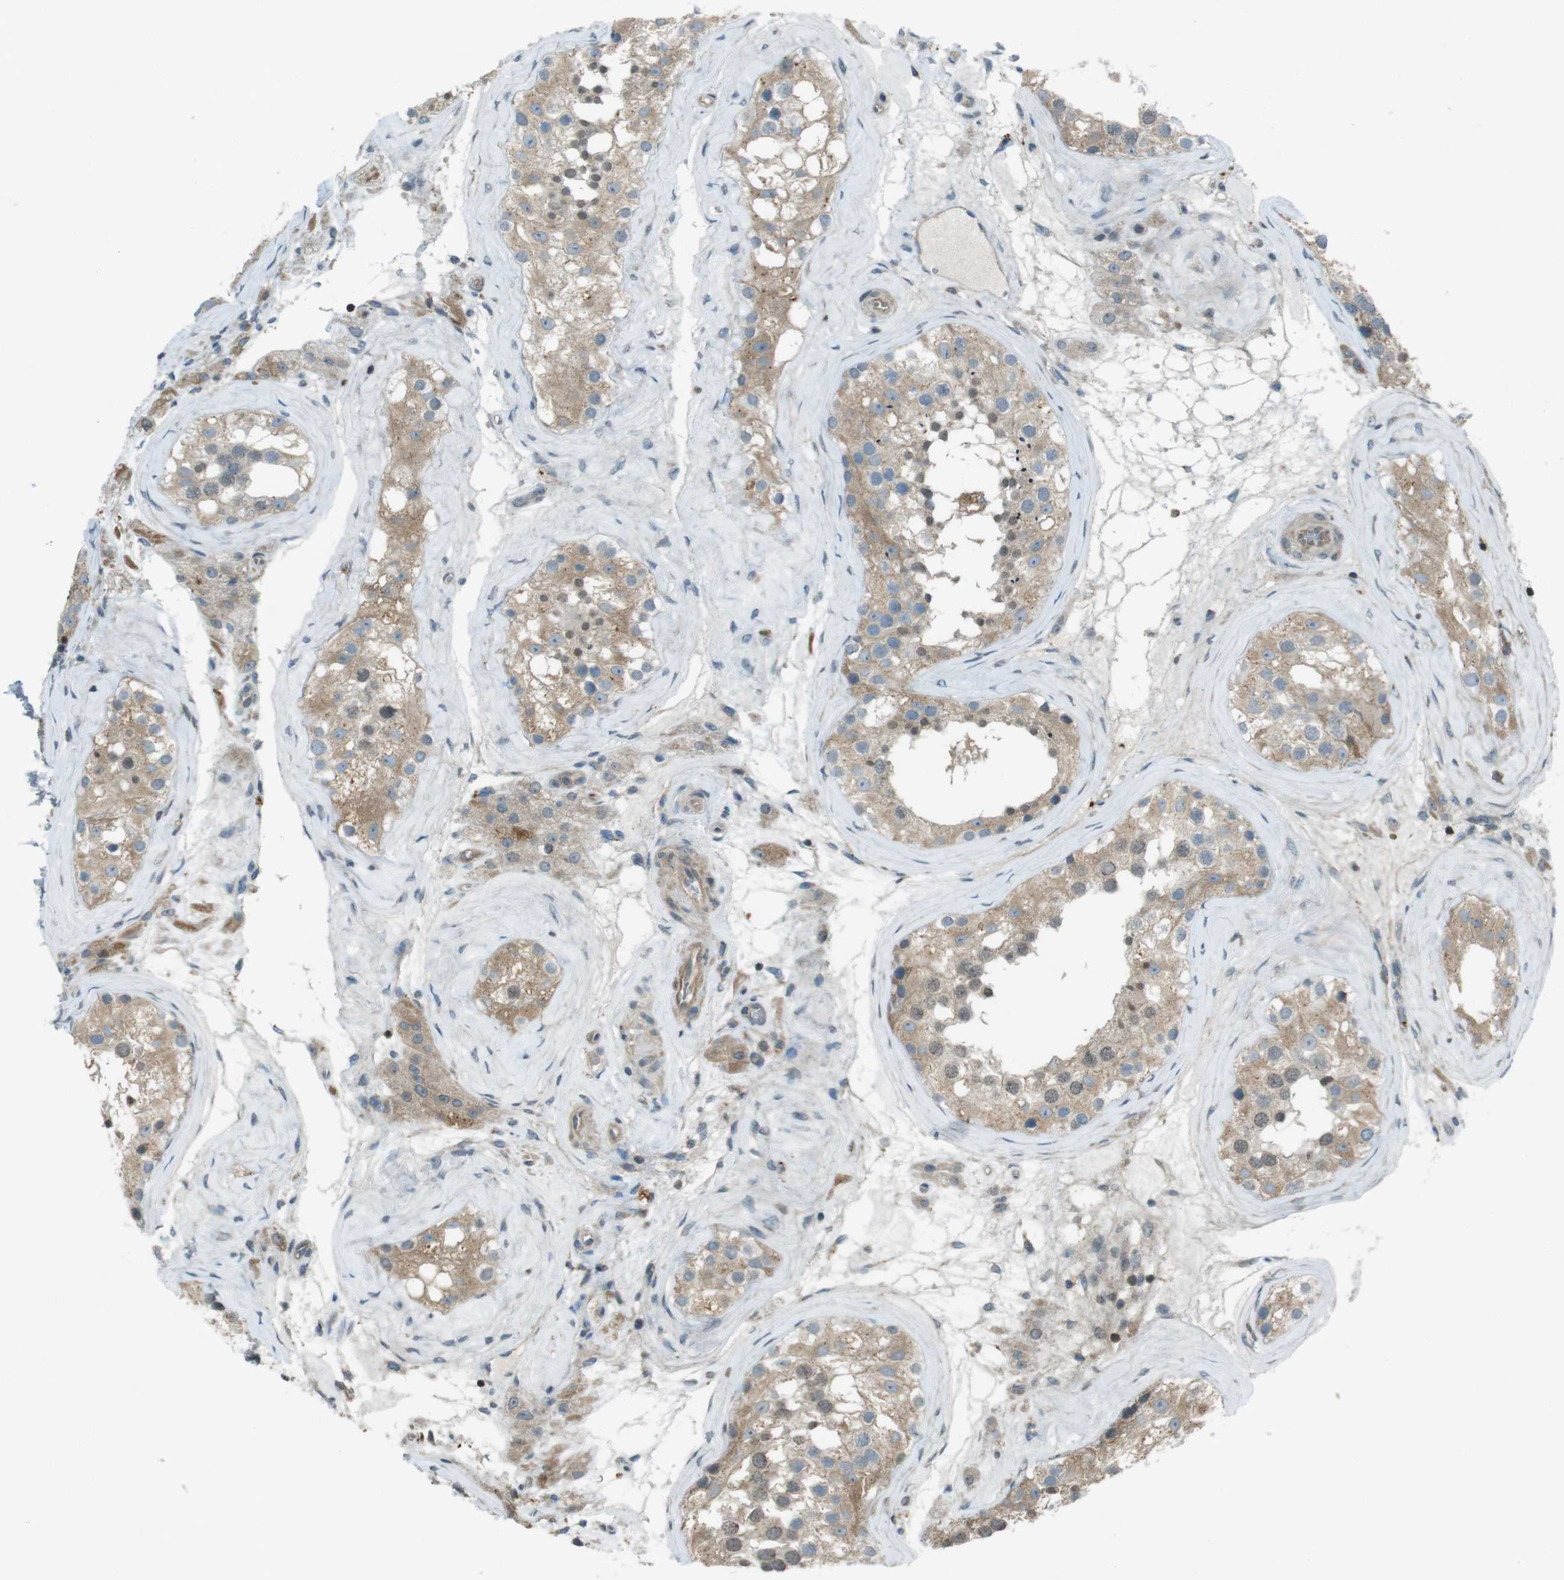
{"staining": {"intensity": "weak", "quantity": ">75%", "location": "cytoplasmic/membranous,nuclear"}, "tissue": "testis", "cell_type": "Cells in seminiferous ducts", "image_type": "normal", "snomed": [{"axis": "morphology", "description": "Normal tissue, NOS"}, {"axis": "morphology", "description": "Seminoma, NOS"}, {"axis": "topography", "description": "Testis"}], "caption": "IHC (DAB (3,3'-diaminobenzidine)) staining of benign testis displays weak cytoplasmic/membranous,nuclear protein positivity in approximately >75% of cells in seminiferous ducts.", "gene": "ZYX", "patient": {"sex": "male", "age": 71}}